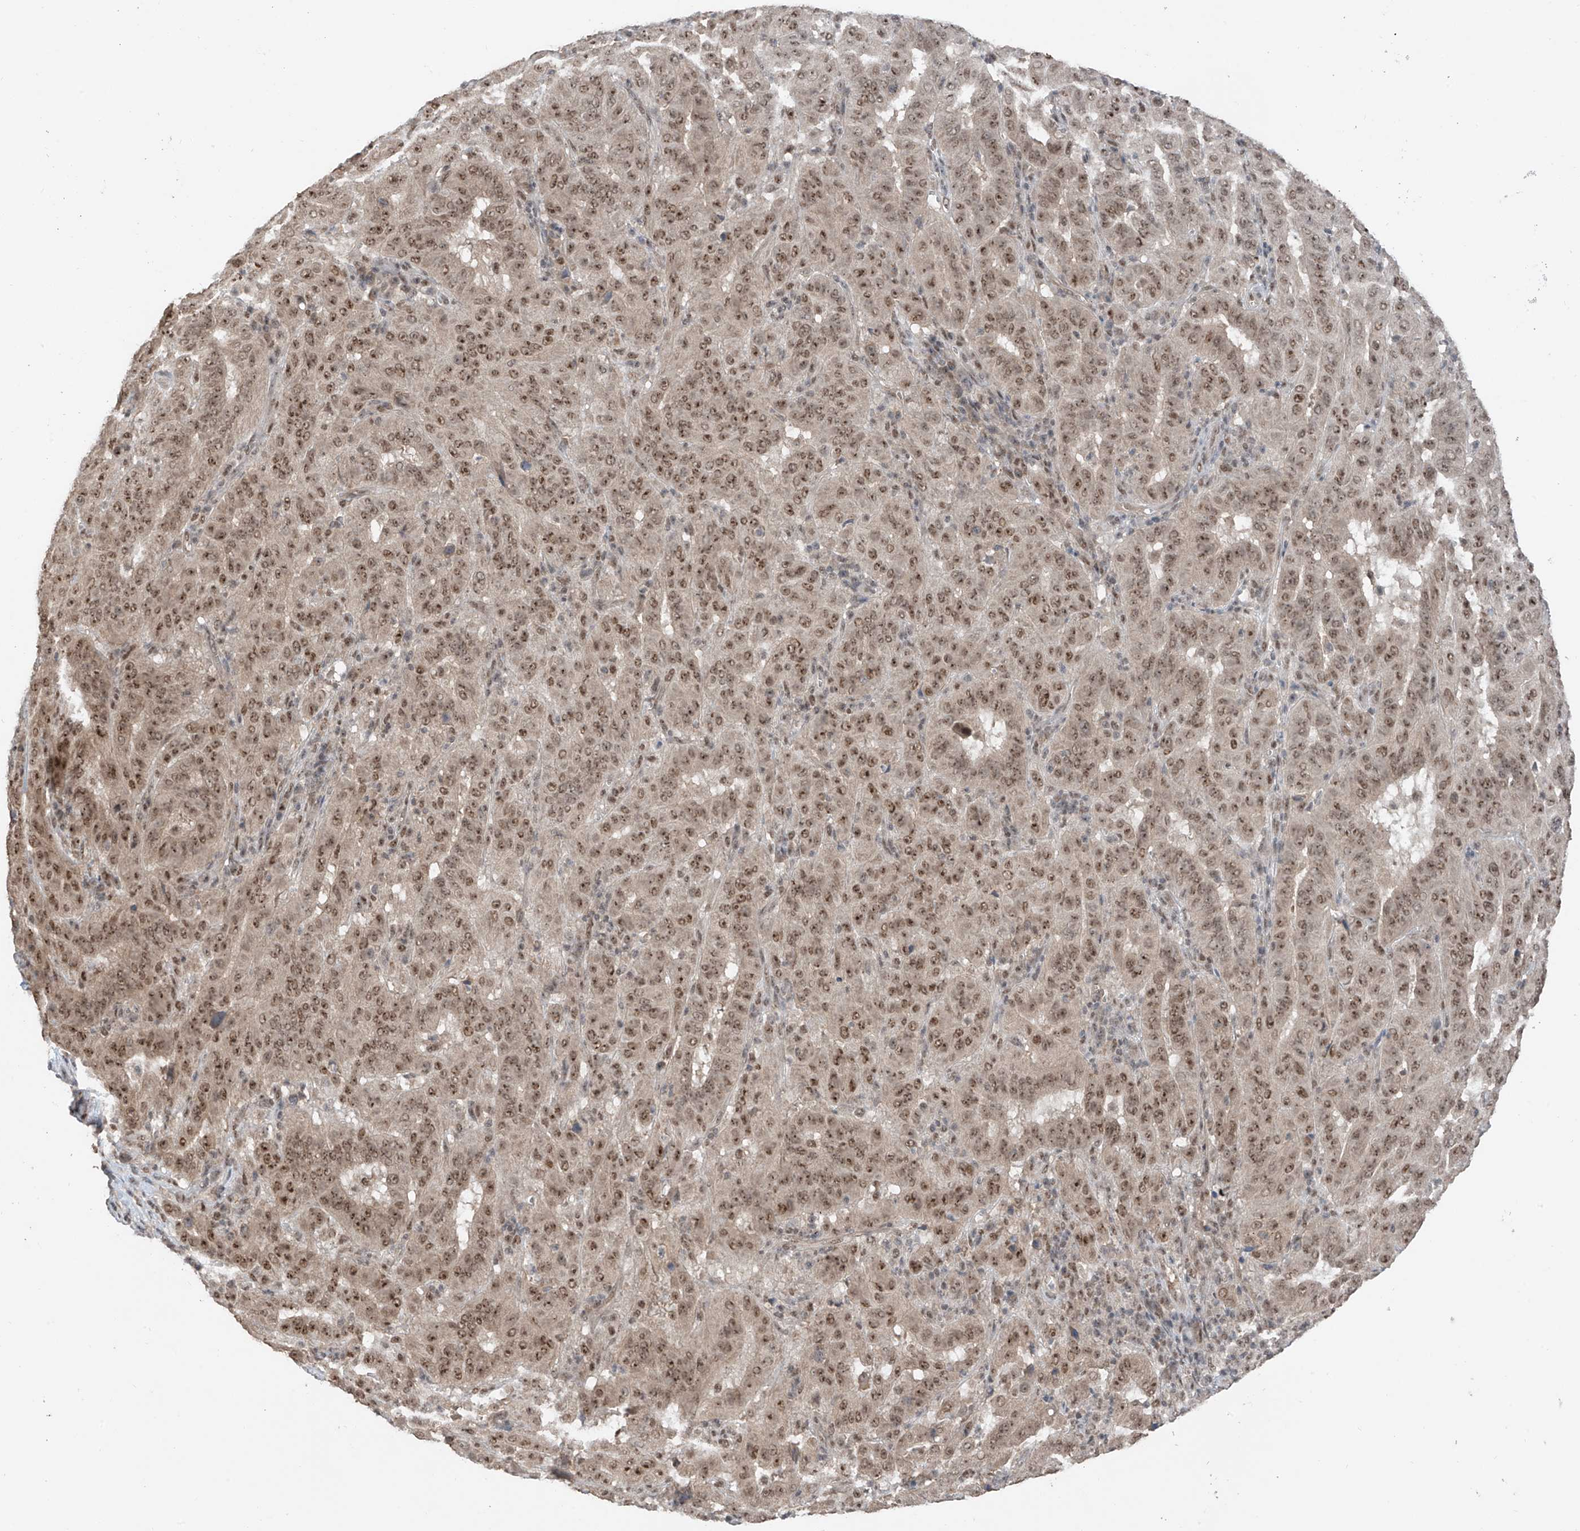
{"staining": {"intensity": "moderate", "quantity": ">75%", "location": "nuclear"}, "tissue": "pancreatic cancer", "cell_type": "Tumor cells", "image_type": "cancer", "snomed": [{"axis": "morphology", "description": "Adenocarcinoma, NOS"}, {"axis": "topography", "description": "Pancreas"}], "caption": "IHC photomicrograph of human adenocarcinoma (pancreatic) stained for a protein (brown), which displays medium levels of moderate nuclear positivity in about >75% of tumor cells.", "gene": "RPAIN", "patient": {"sex": "male", "age": 63}}